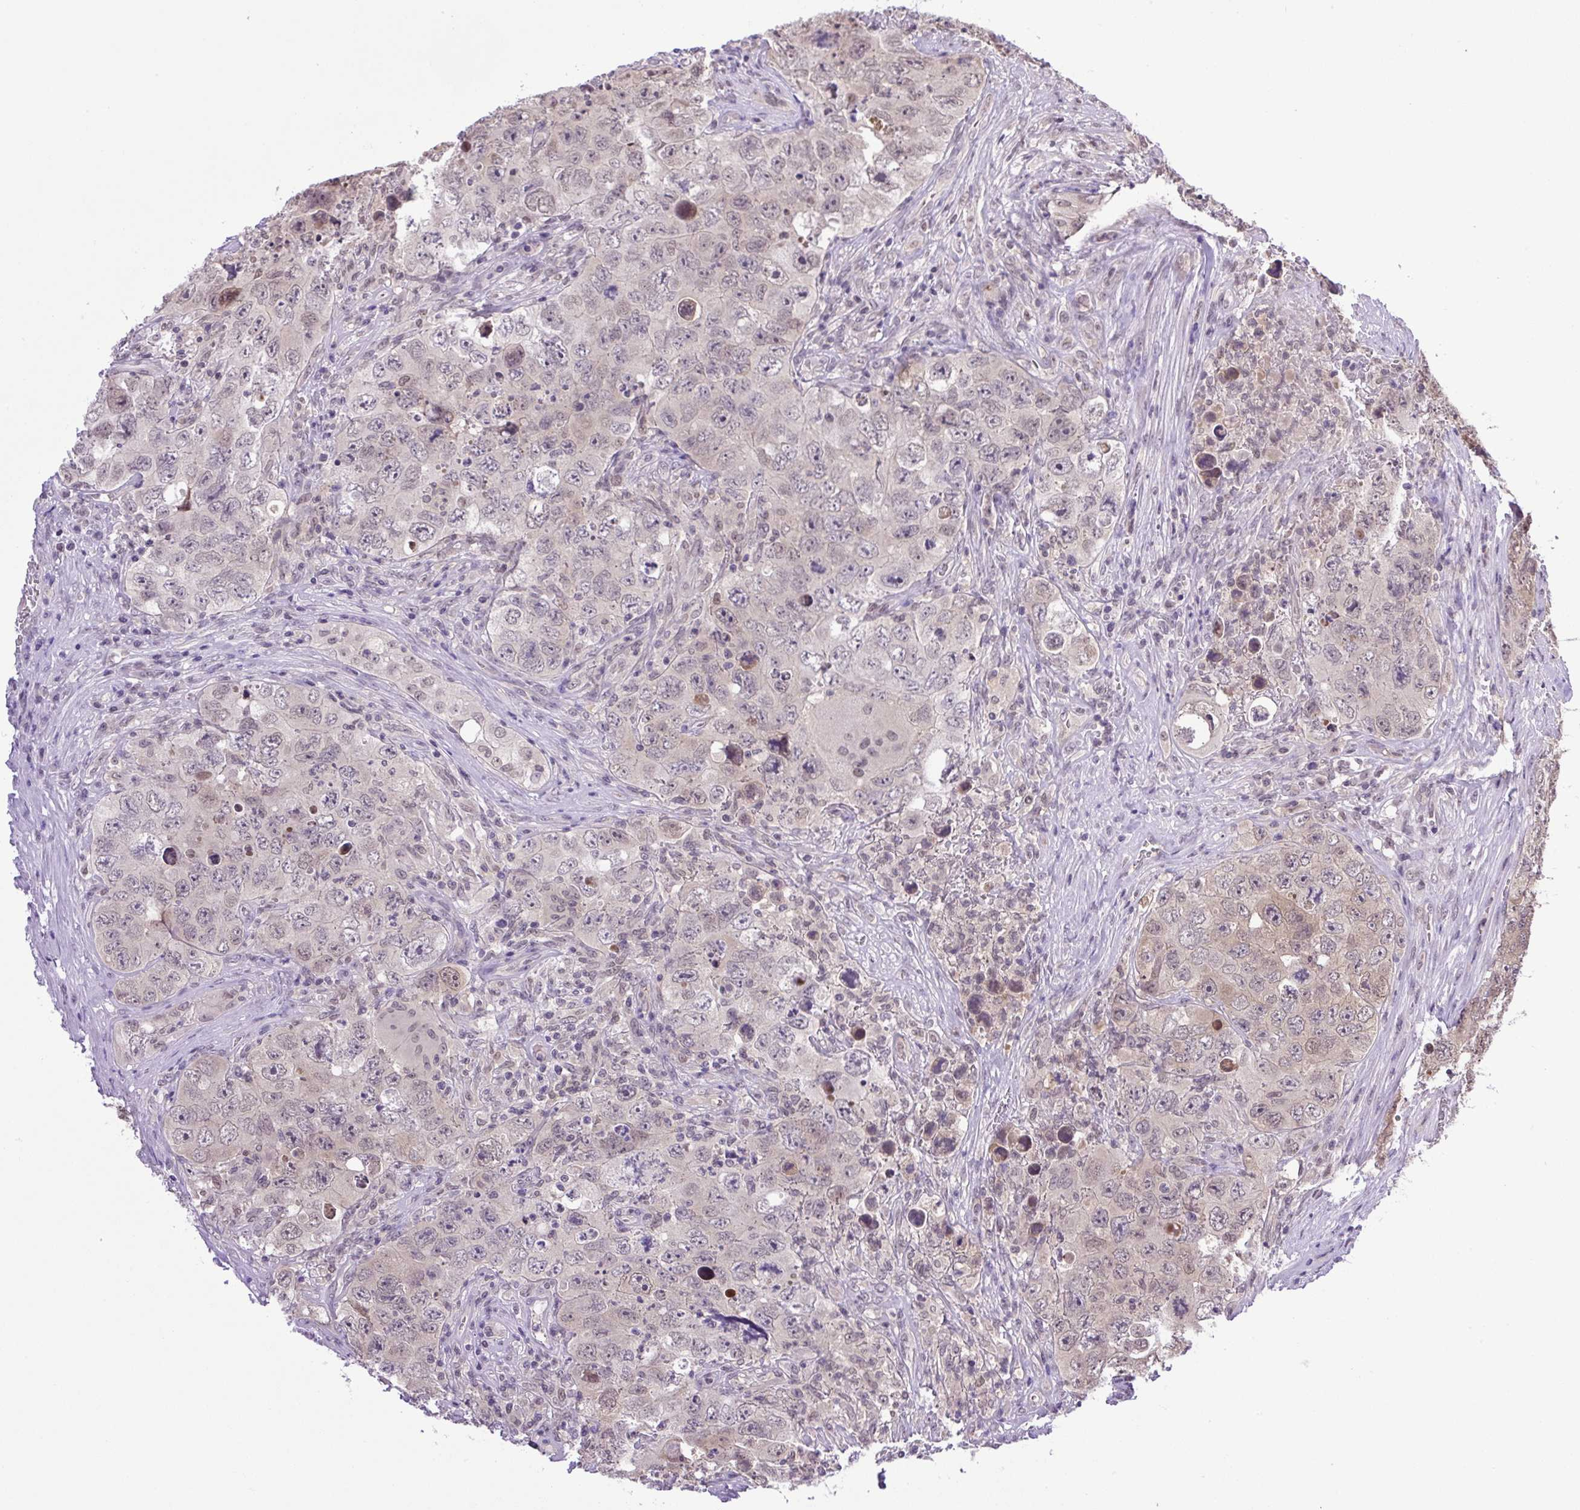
{"staining": {"intensity": "negative", "quantity": "none", "location": "none"}, "tissue": "testis cancer", "cell_type": "Tumor cells", "image_type": "cancer", "snomed": [{"axis": "morphology", "description": "Seminoma, NOS"}, {"axis": "morphology", "description": "Carcinoma, Embryonal, NOS"}, {"axis": "topography", "description": "Testis"}], "caption": "There is no significant staining in tumor cells of testis cancer (embryonal carcinoma).", "gene": "SGTA", "patient": {"sex": "male", "age": 43}}